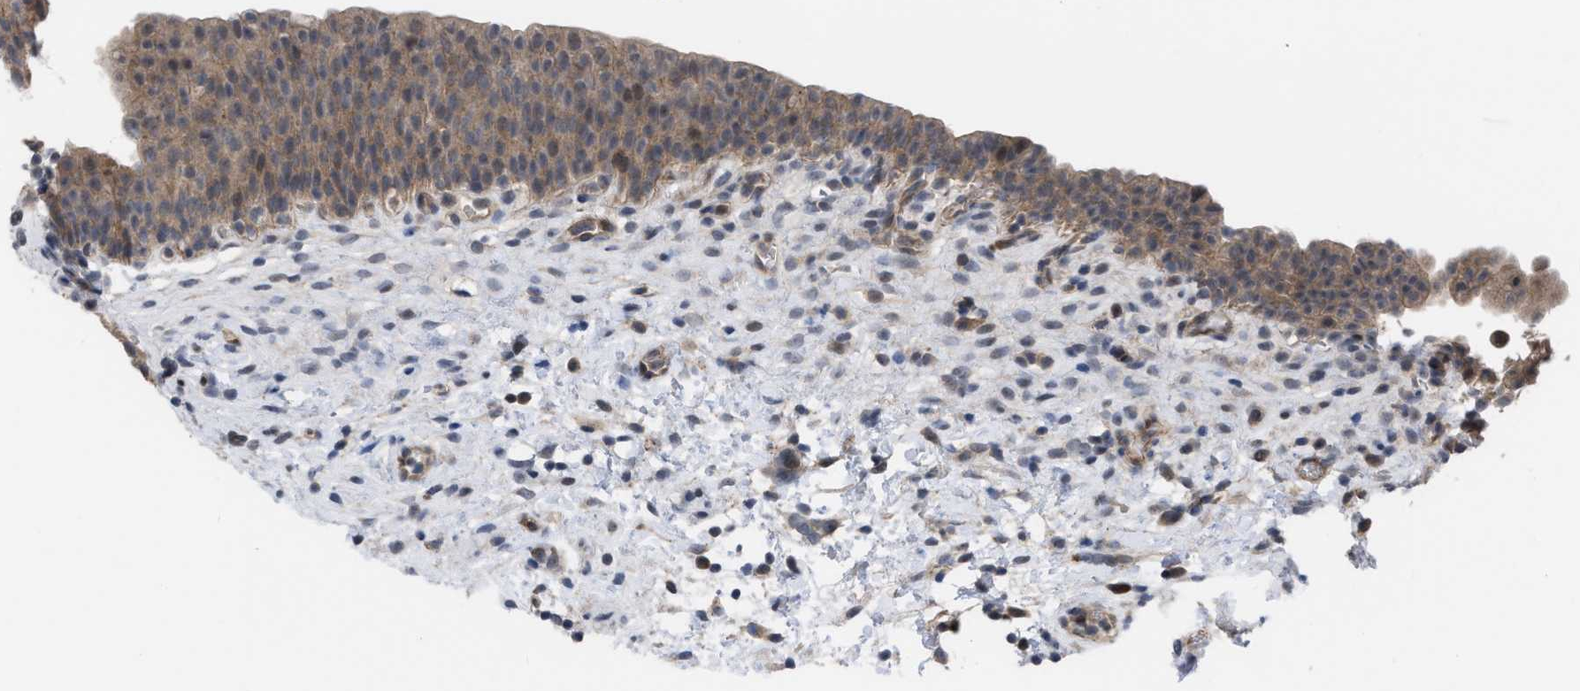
{"staining": {"intensity": "moderate", "quantity": ">75%", "location": "cytoplasmic/membranous"}, "tissue": "urinary bladder", "cell_type": "Urothelial cells", "image_type": "normal", "snomed": [{"axis": "morphology", "description": "Normal tissue, NOS"}, {"axis": "topography", "description": "Urinary bladder"}], "caption": "Protein expression analysis of benign human urinary bladder reveals moderate cytoplasmic/membranous expression in about >75% of urothelial cells. The protein of interest is stained brown, and the nuclei are stained in blue (DAB (3,3'-diaminobenzidine) IHC with brightfield microscopy, high magnification).", "gene": "LDAF1", "patient": {"sex": "male", "age": 37}}